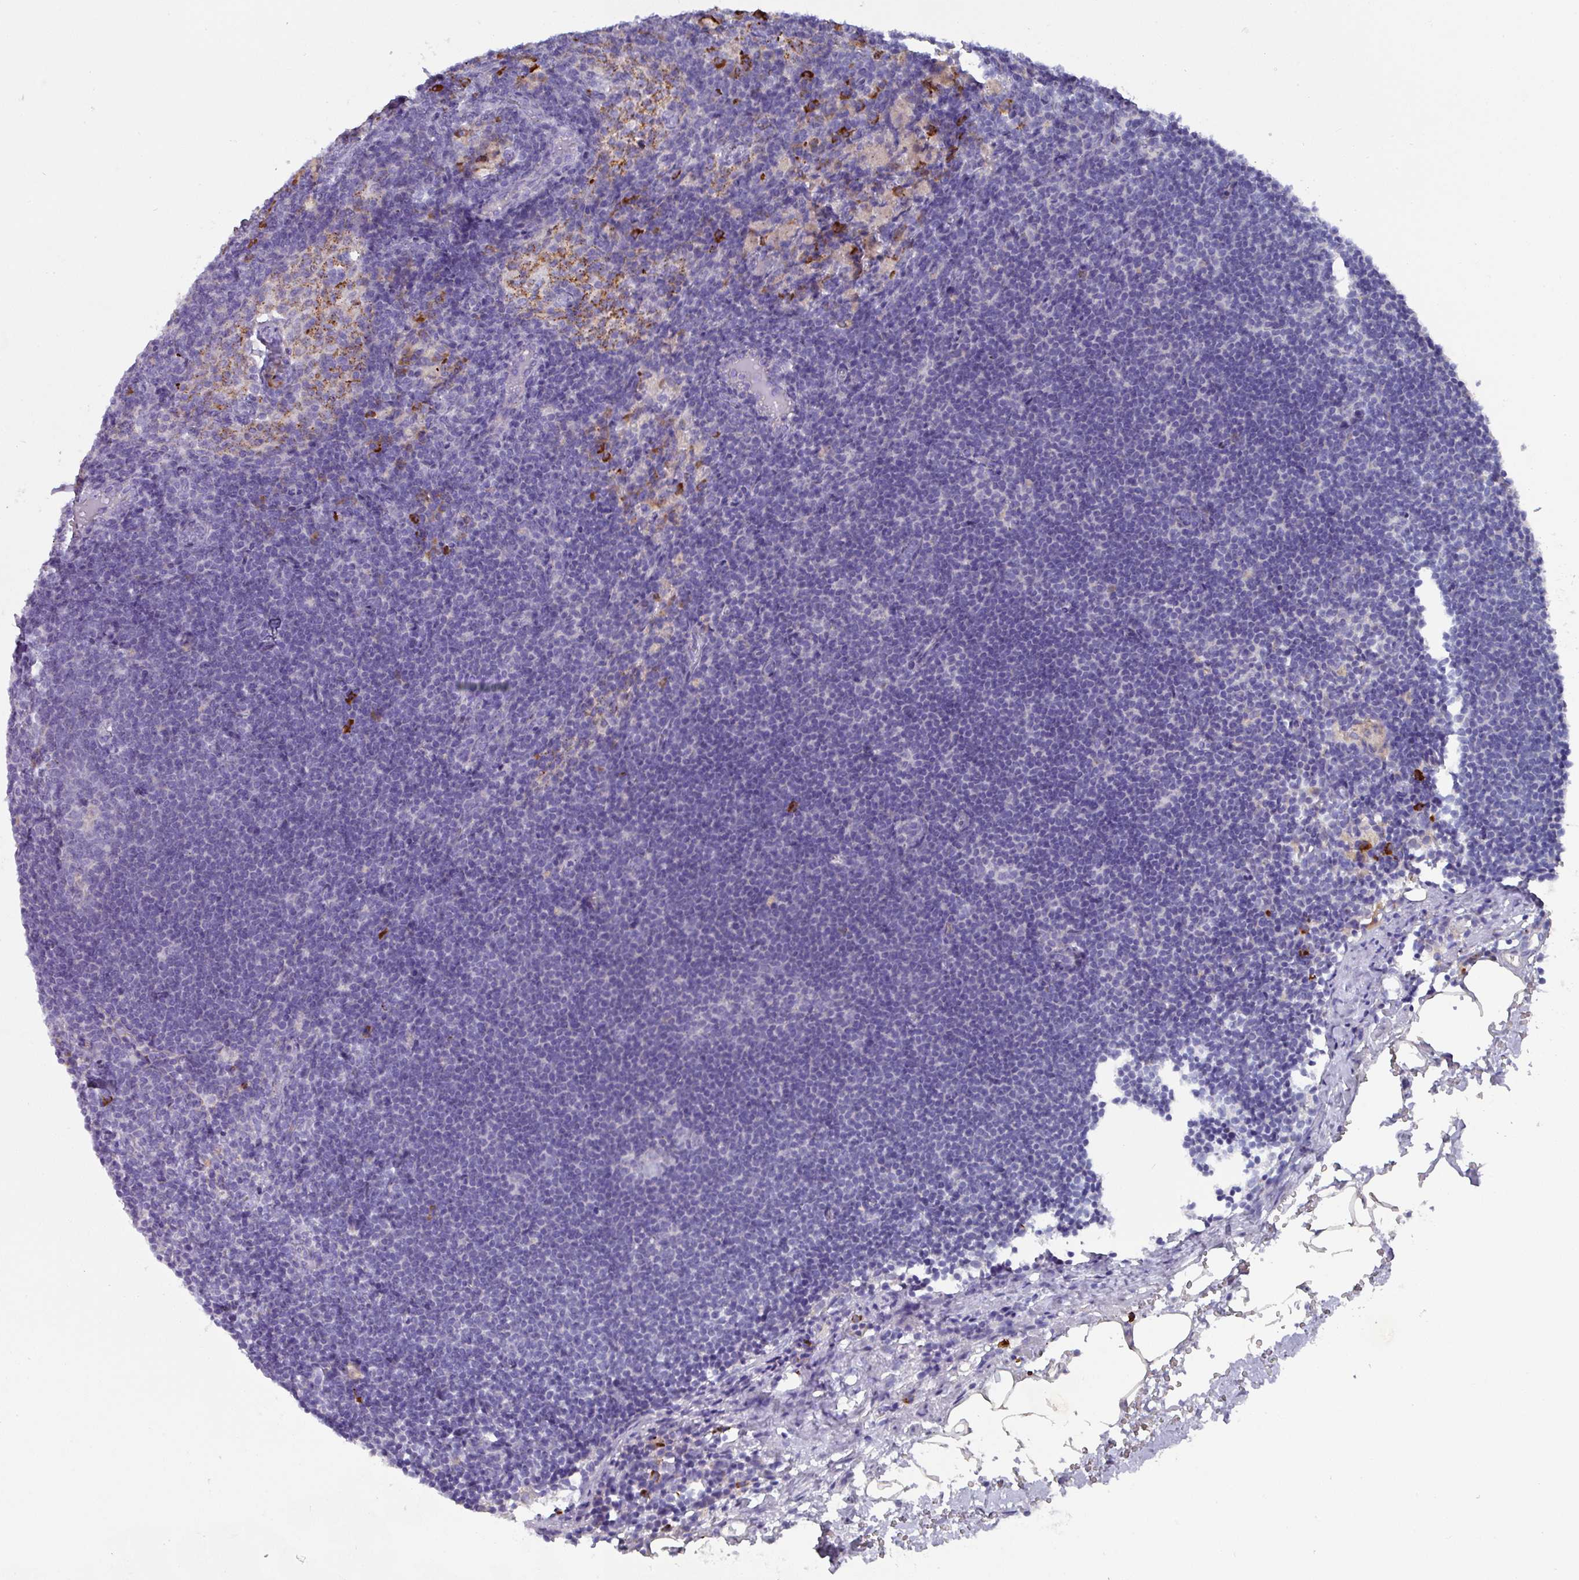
{"staining": {"intensity": "strong", "quantity": "<25%", "location": "cytoplasmic/membranous"}, "tissue": "lymph node", "cell_type": "Germinal center cells", "image_type": "normal", "snomed": [{"axis": "morphology", "description": "Normal tissue, NOS"}, {"axis": "topography", "description": "Lymph node"}], "caption": "This is a histology image of immunohistochemistry (IHC) staining of normal lymph node, which shows strong expression in the cytoplasmic/membranous of germinal center cells.", "gene": "IL4R", "patient": {"sex": "male", "age": 49}}